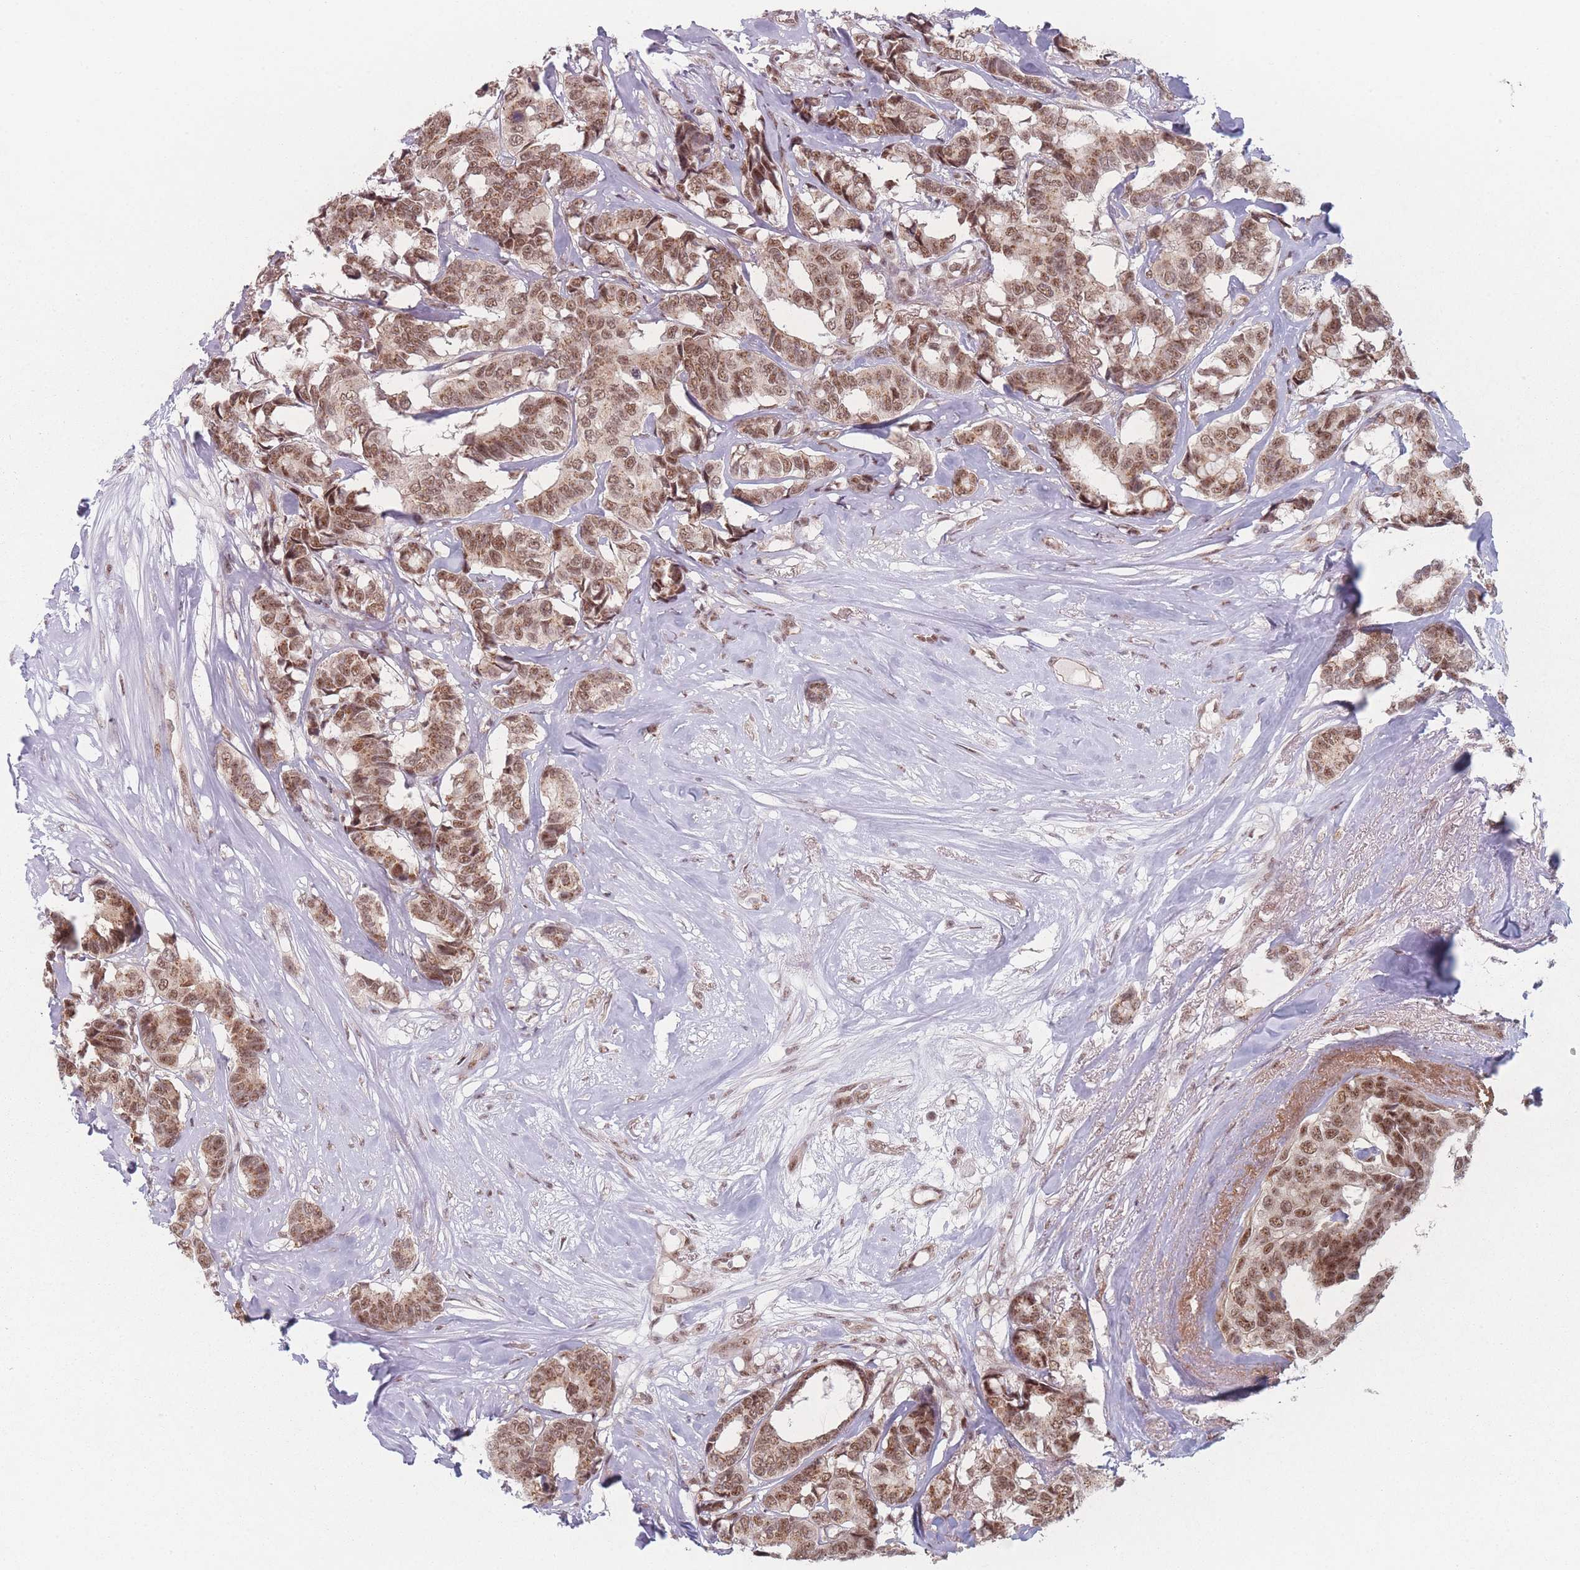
{"staining": {"intensity": "moderate", "quantity": ">75%", "location": "cytoplasmic/membranous,nuclear"}, "tissue": "breast cancer", "cell_type": "Tumor cells", "image_type": "cancer", "snomed": [{"axis": "morphology", "description": "Duct carcinoma"}, {"axis": "topography", "description": "Breast"}], "caption": "Breast intraductal carcinoma stained for a protein (brown) exhibits moderate cytoplasmic/membranous and nuclear positive expression in about >75% of tumor cells.", "gene": "ZC3H14", "patient": {"sex": "female", "age": 87}}